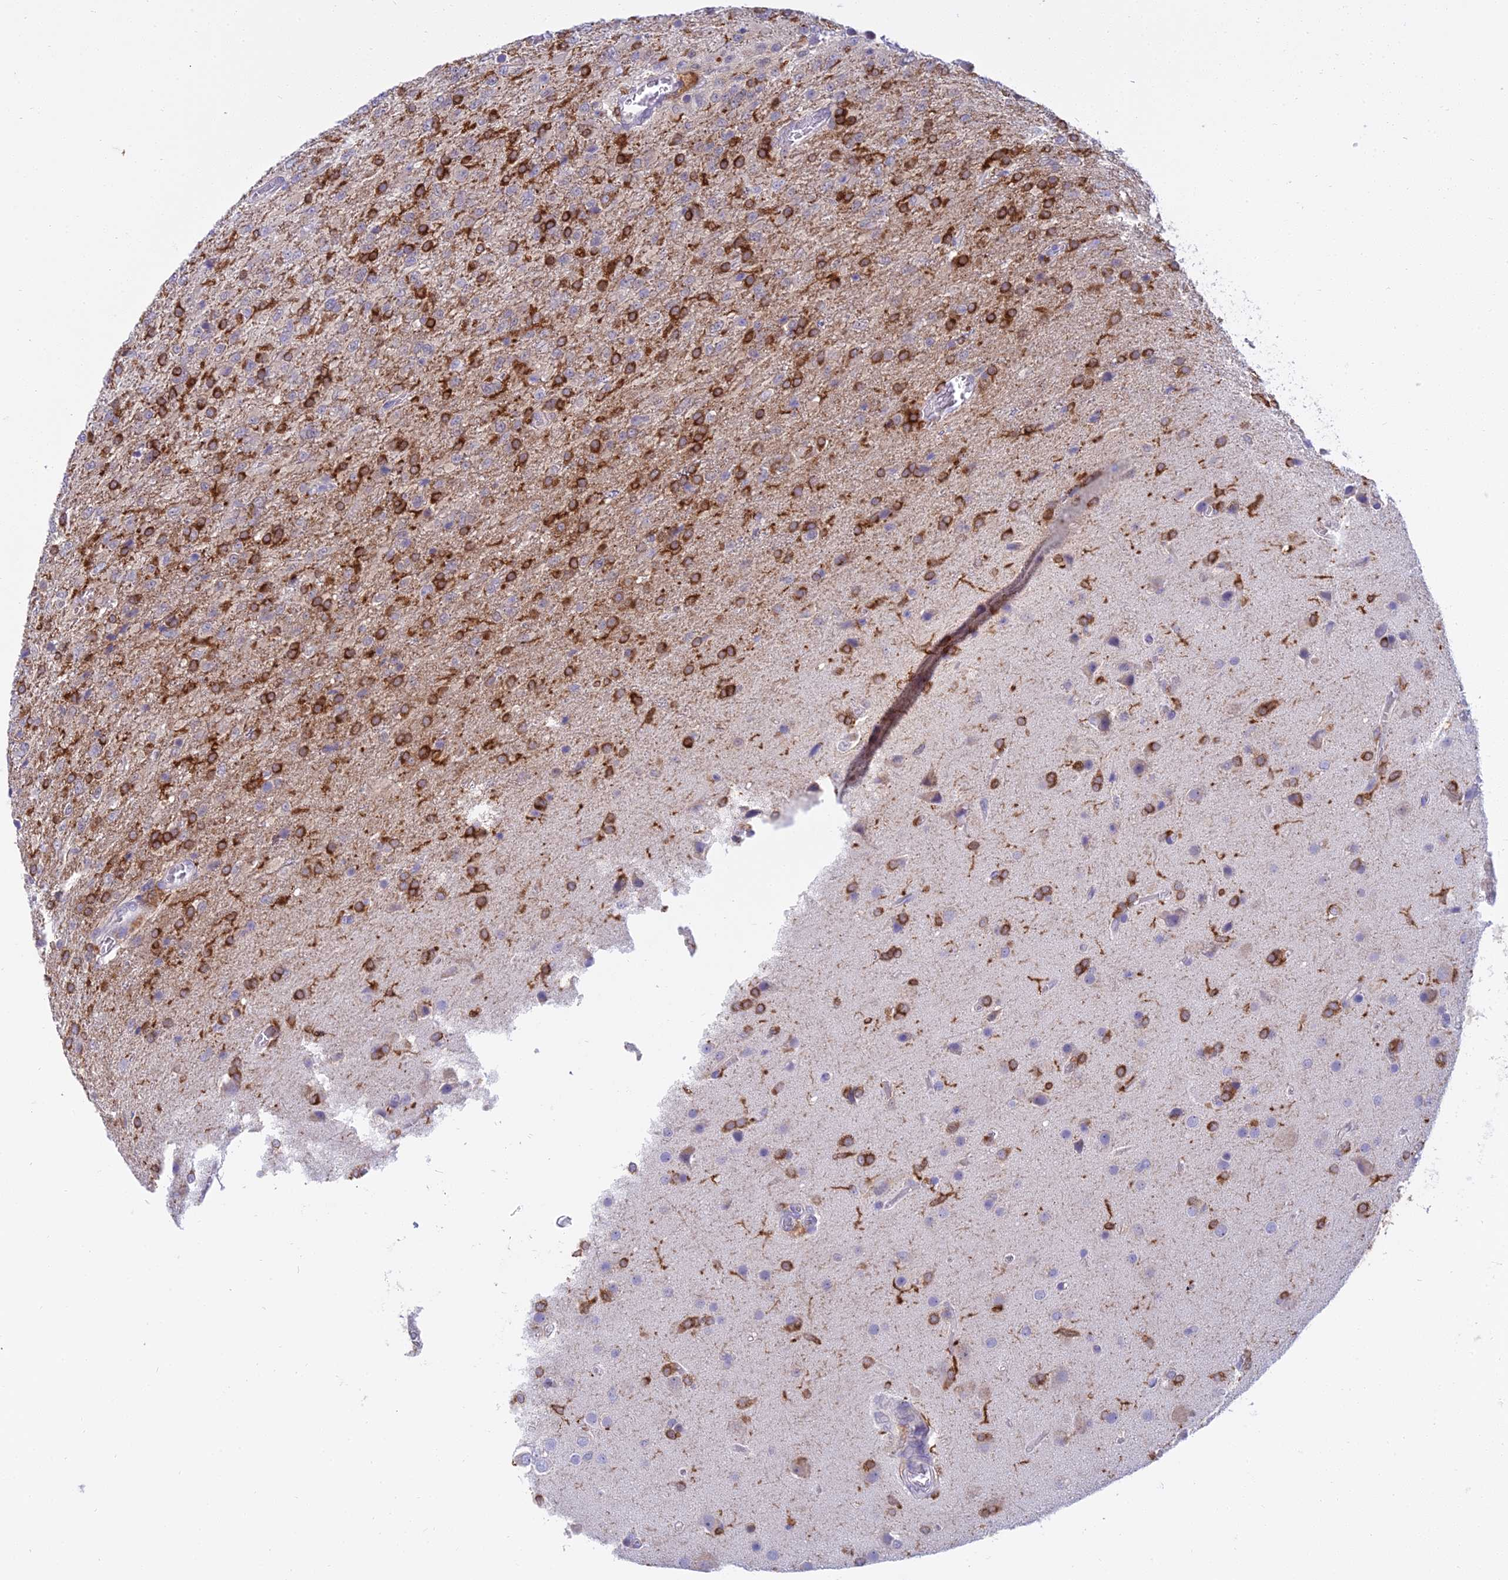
{"staining": {"intensity": "strong", "quantity": "25%-75%", "location": "cytoplasmic/membranous"}, "tissue": "glioma", "cell_type": "Tumor cells", "image_type": "cancer", "snomed": [{"axis": "morphology", "description": "Glioma, malignant, High grade"}, {"axis": "topography", "description": "Brain"}], "caption": "A photomicrograph of human high-grade glioma (malignant) stained for a protein reveals strong cytoplasmic/membranous brown staining in tumor cells.", "gene": "UBE2G1", "patient": {"sex": "female", "age": 74}}